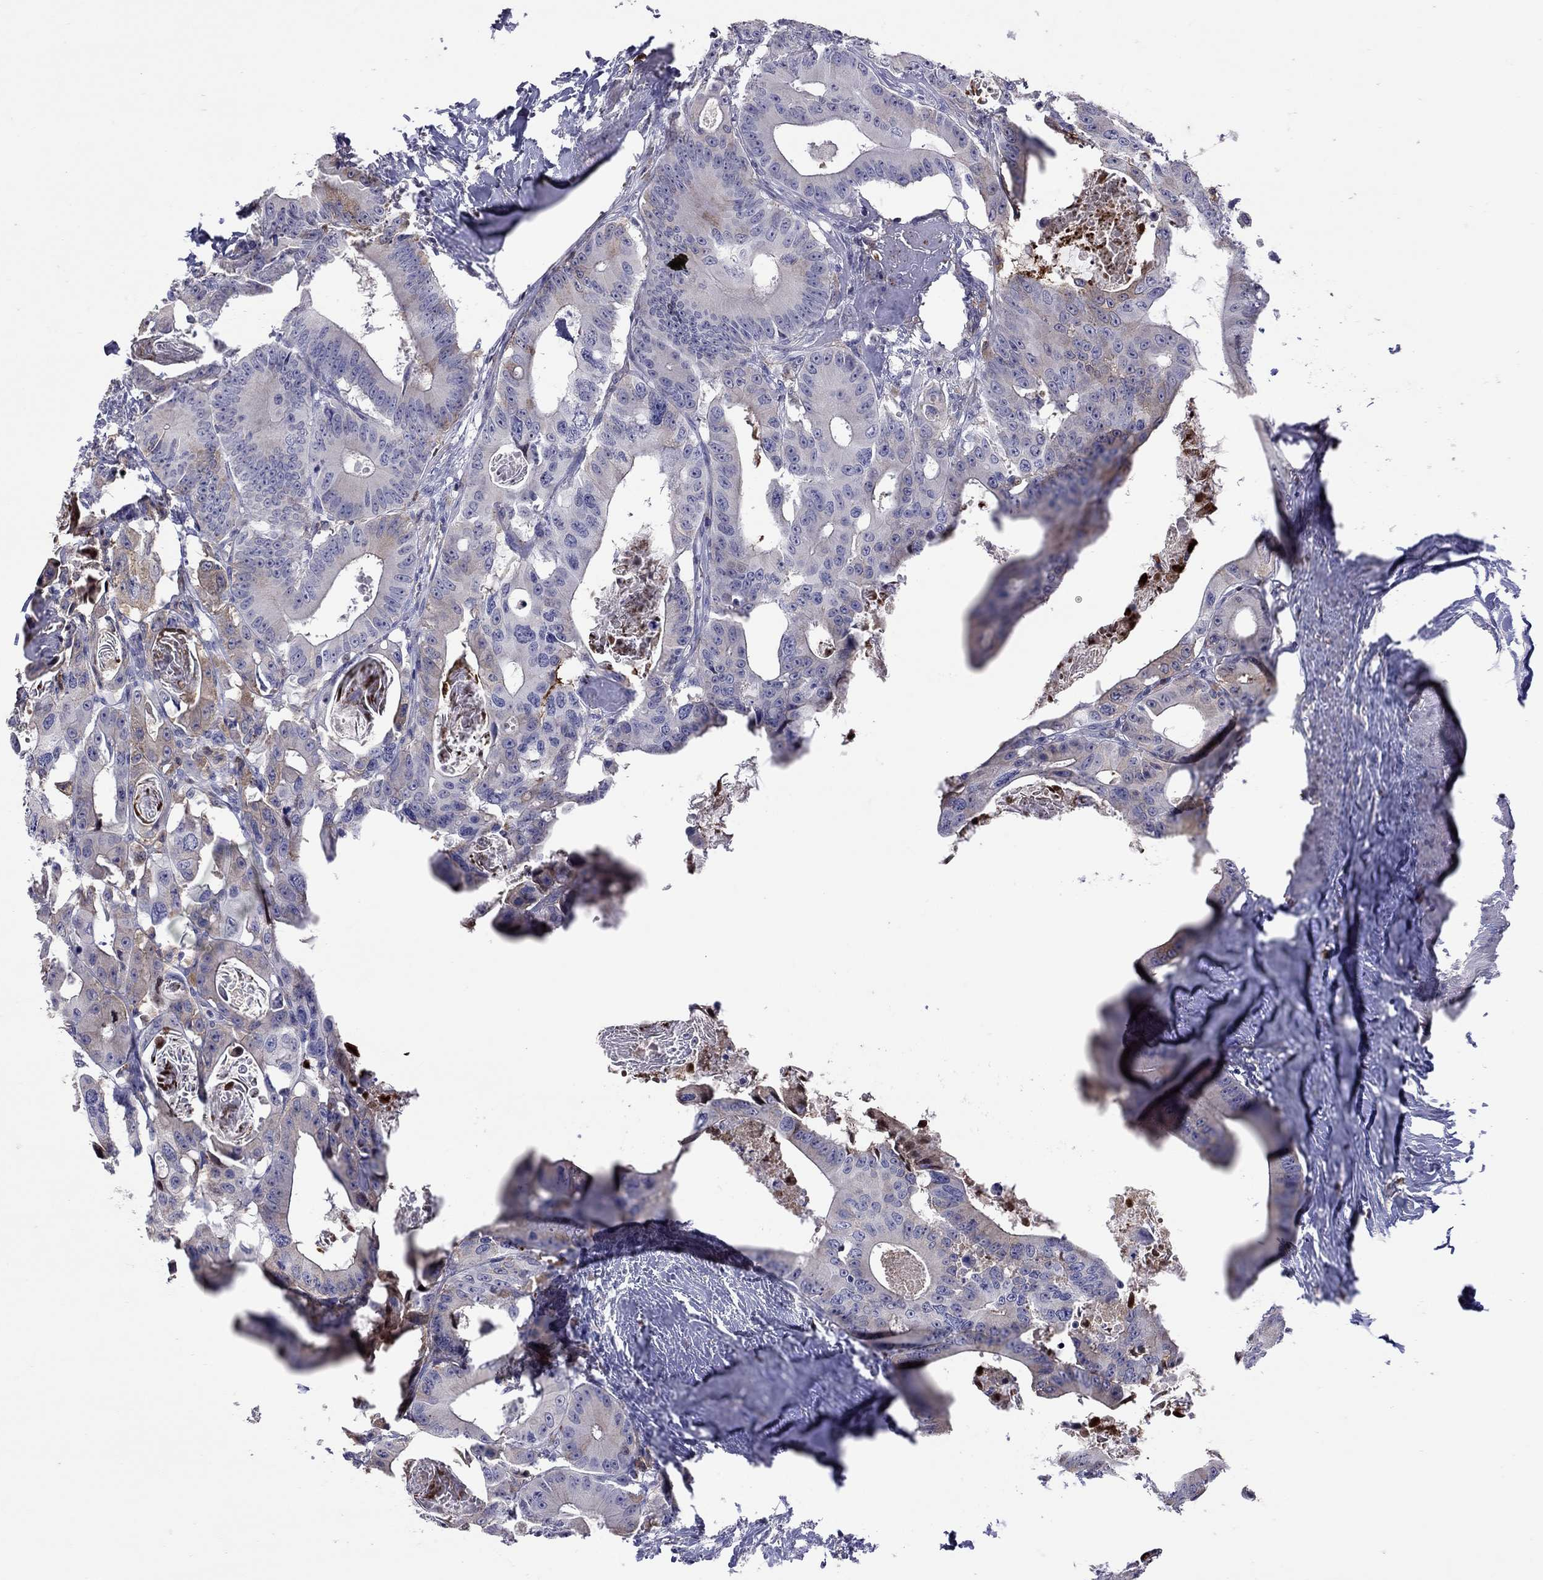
{"staining": {"intensity": "weak", "quantity": "<25%", "location": "cytoplasmic/membranous"}, "tissue": "colorectal cancer", "cell_type": "Tumor cells", "image_type": "cancer", "snomed": [{"axis": "morphology", "description": "Adenocarcinoma, NOS"}, {"axis": "topography", "description": "Rectum"}], "caption": "This is an immunohistochemistry (IHC) histopathology image of colorectal adenocarcinoma. There is no expression in tumor cells.", "gene": "SERPINA3", "patient": {"sex": "male", "age": 64}}